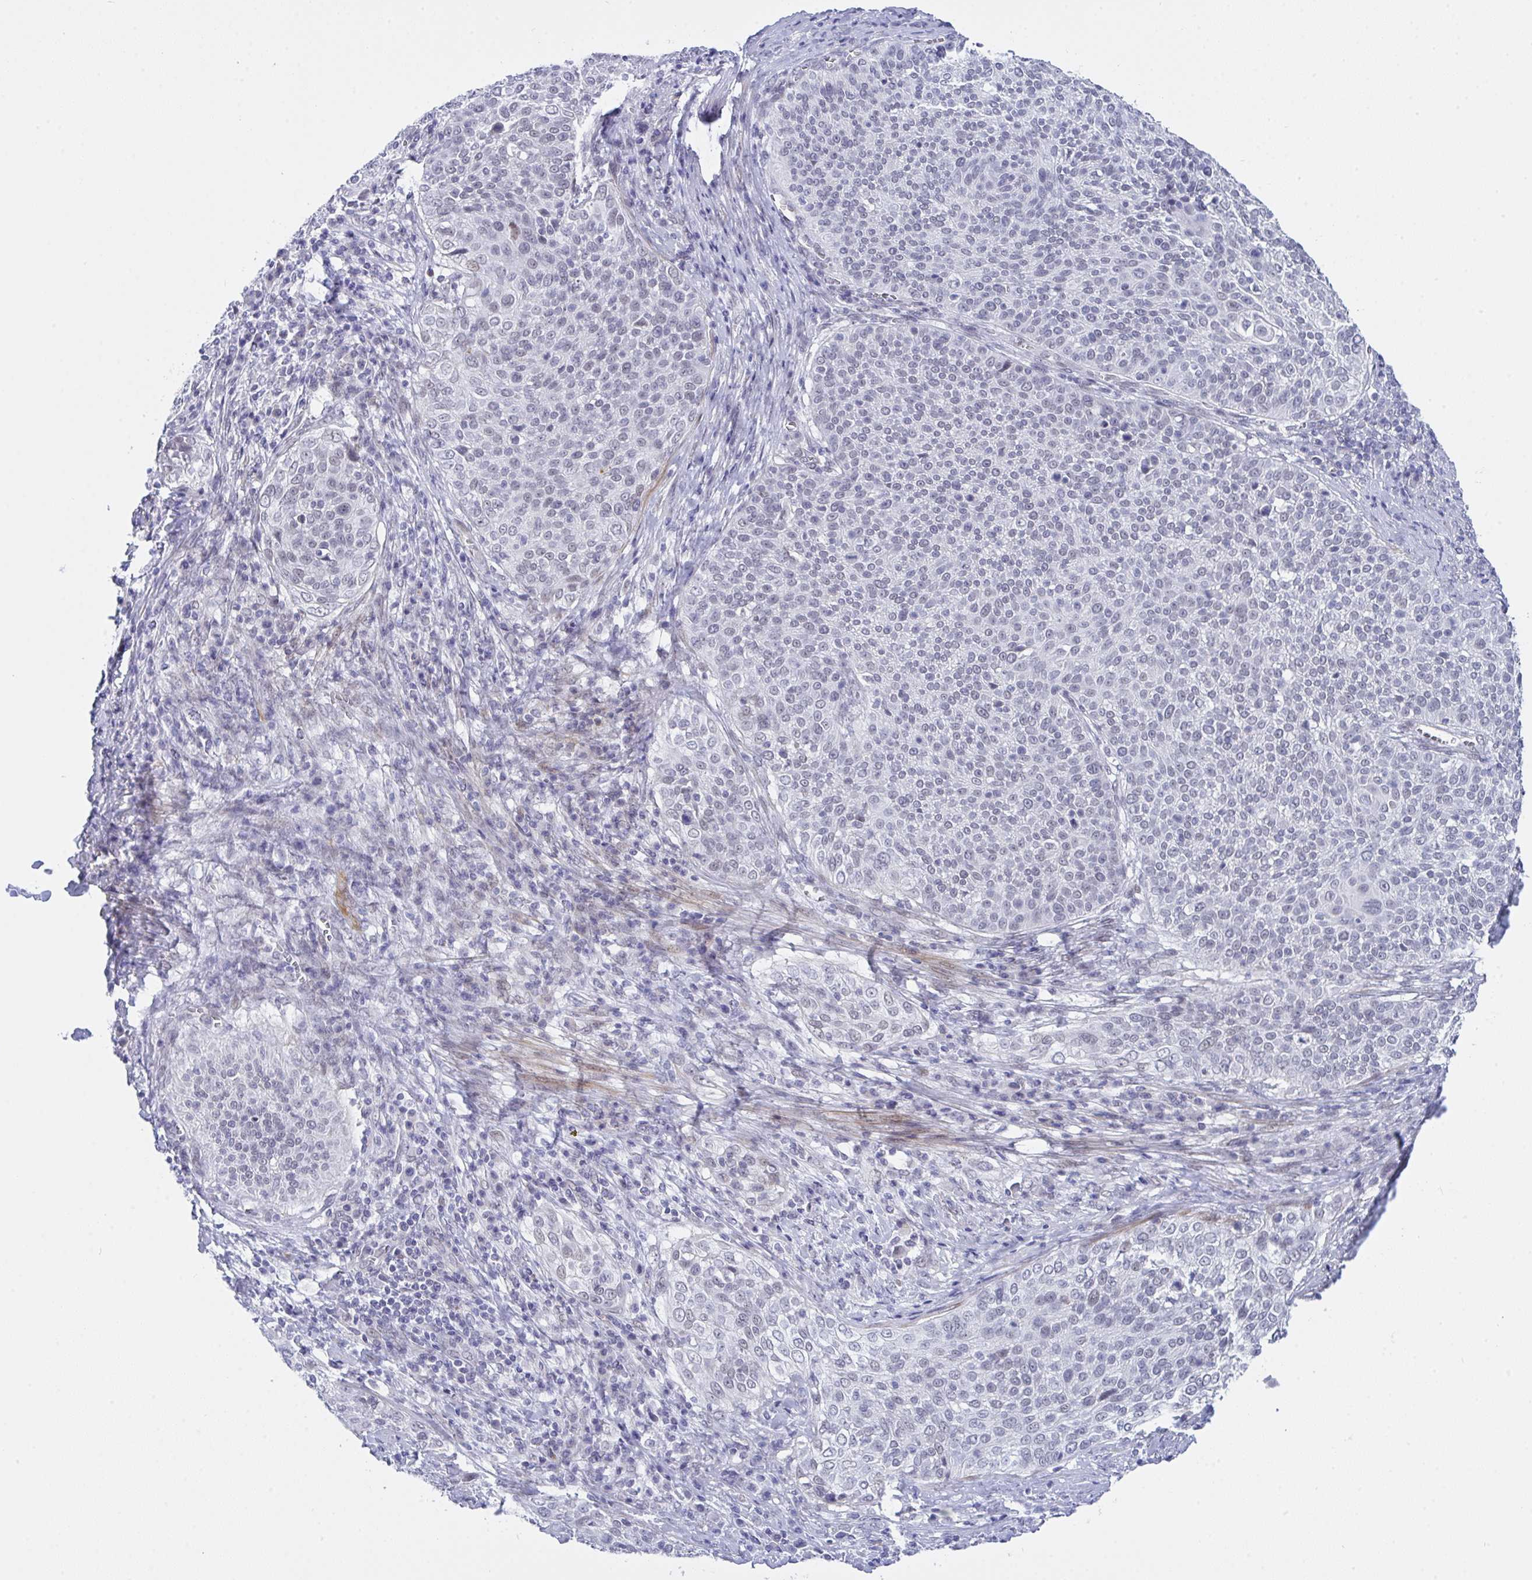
{"staining": {"intensity": "negative", "quantity": "none", "location": "none"}, "tissue": "cervical cancer", "cell_type": "Tumor cells", "image_type": "cancer", "snomed": [{"axis": "morphology", "description": "Squamous cell carcinoma, NOS"}, {"axis": "topography", "description": "Cervix"}], "caption": "The photomicrograph reveals no staining of tumor cells in cervical cancer. The staining was performed using DAB (3,3'-diaminobenzidine) to visualize the protein expression in brown, while the nuclei were stained in blue with hematoxylin (Magnification: 20x).", "gene": "FBXL22", "patient": {"sex": "female", "age": 31}}